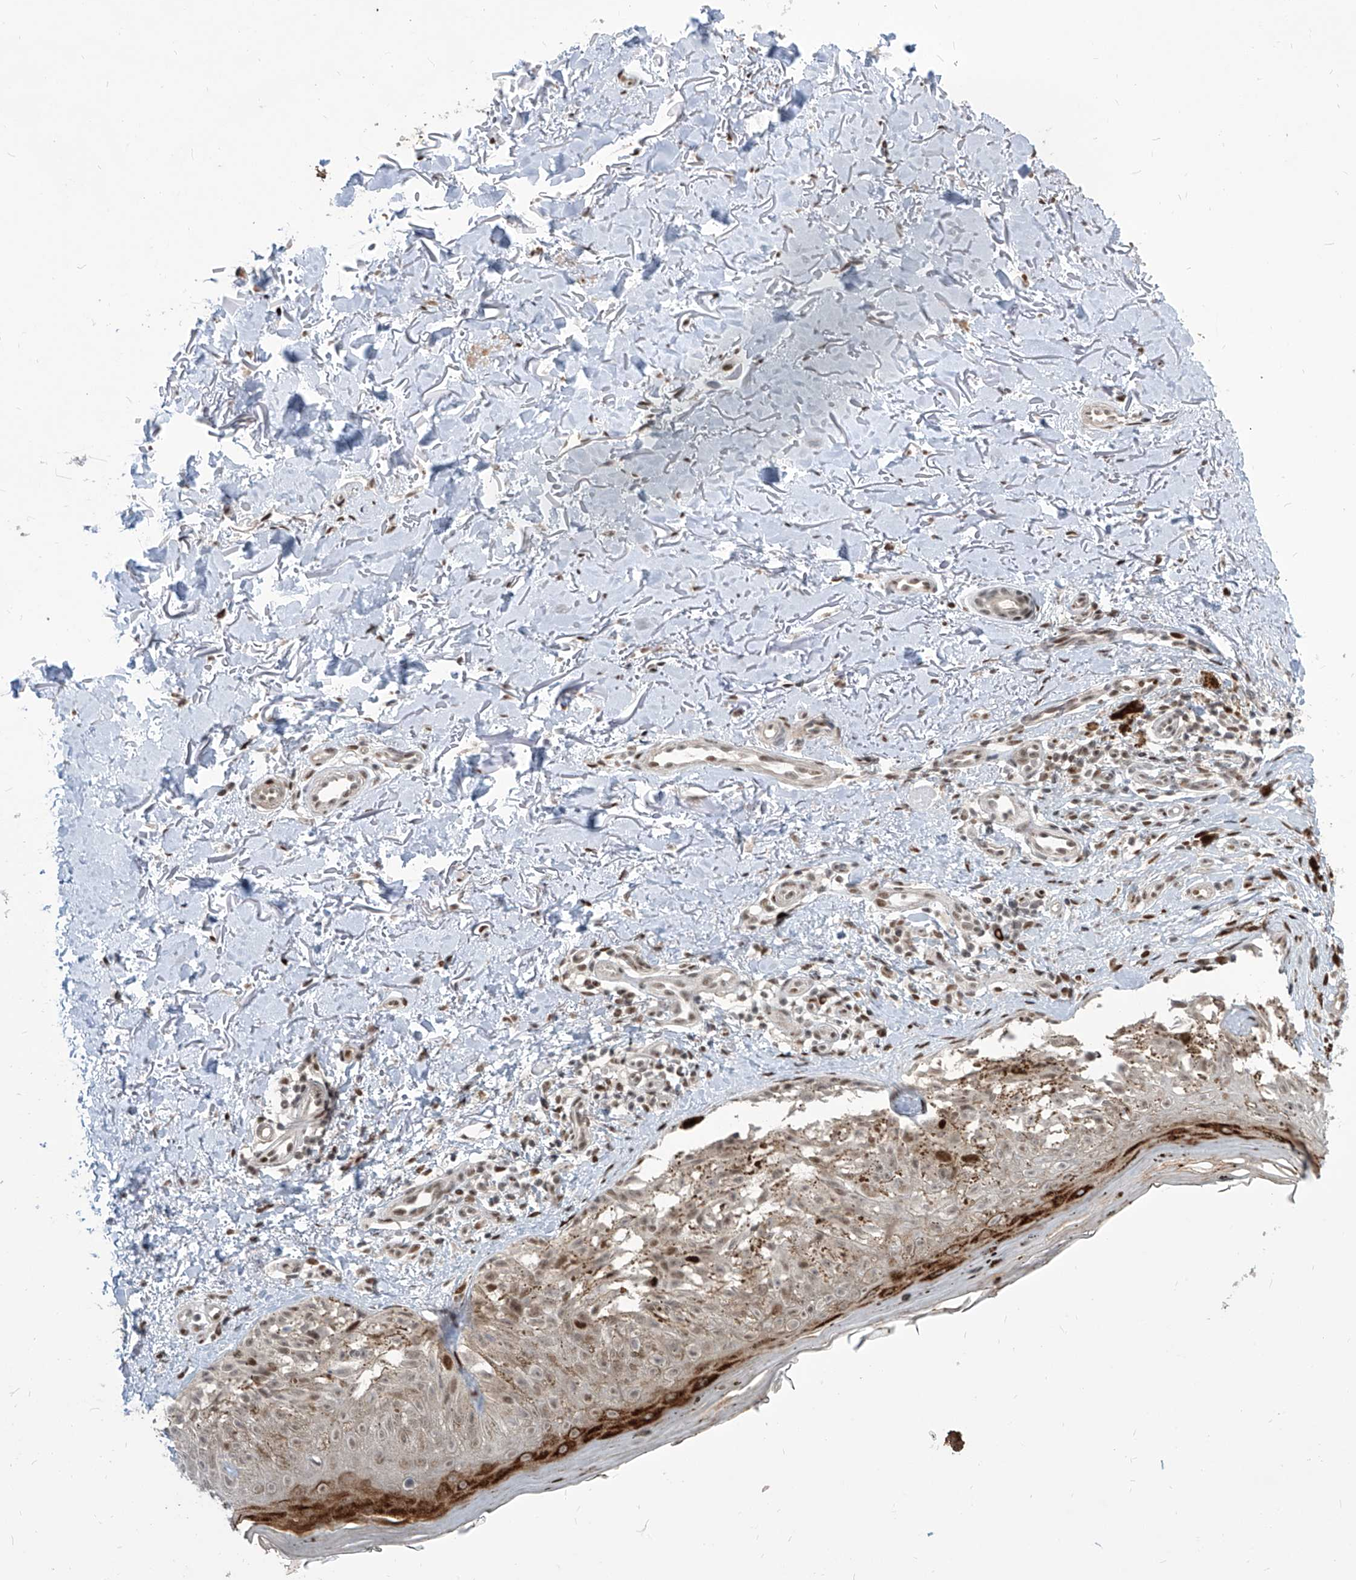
{"staining": {"intensity": "weak", "quantity": "25%-75%", "location": "nuclear"}, "tissue": "melanoma", "cell_type": "Tumor cells", "image_type": "cancer", "snomed": [{"axis": "morphology", "description": "Malignant melanoma, NOS"}, {"axis": "topography", "description": "Skin"}], "caption": "Human melanoma stained for a protein (brown) shows weak nuclear positive positivity in about 25%-75% of tumor cells.", "gene": "IRF2", "patient": {"sex": "female", "age": 50}}